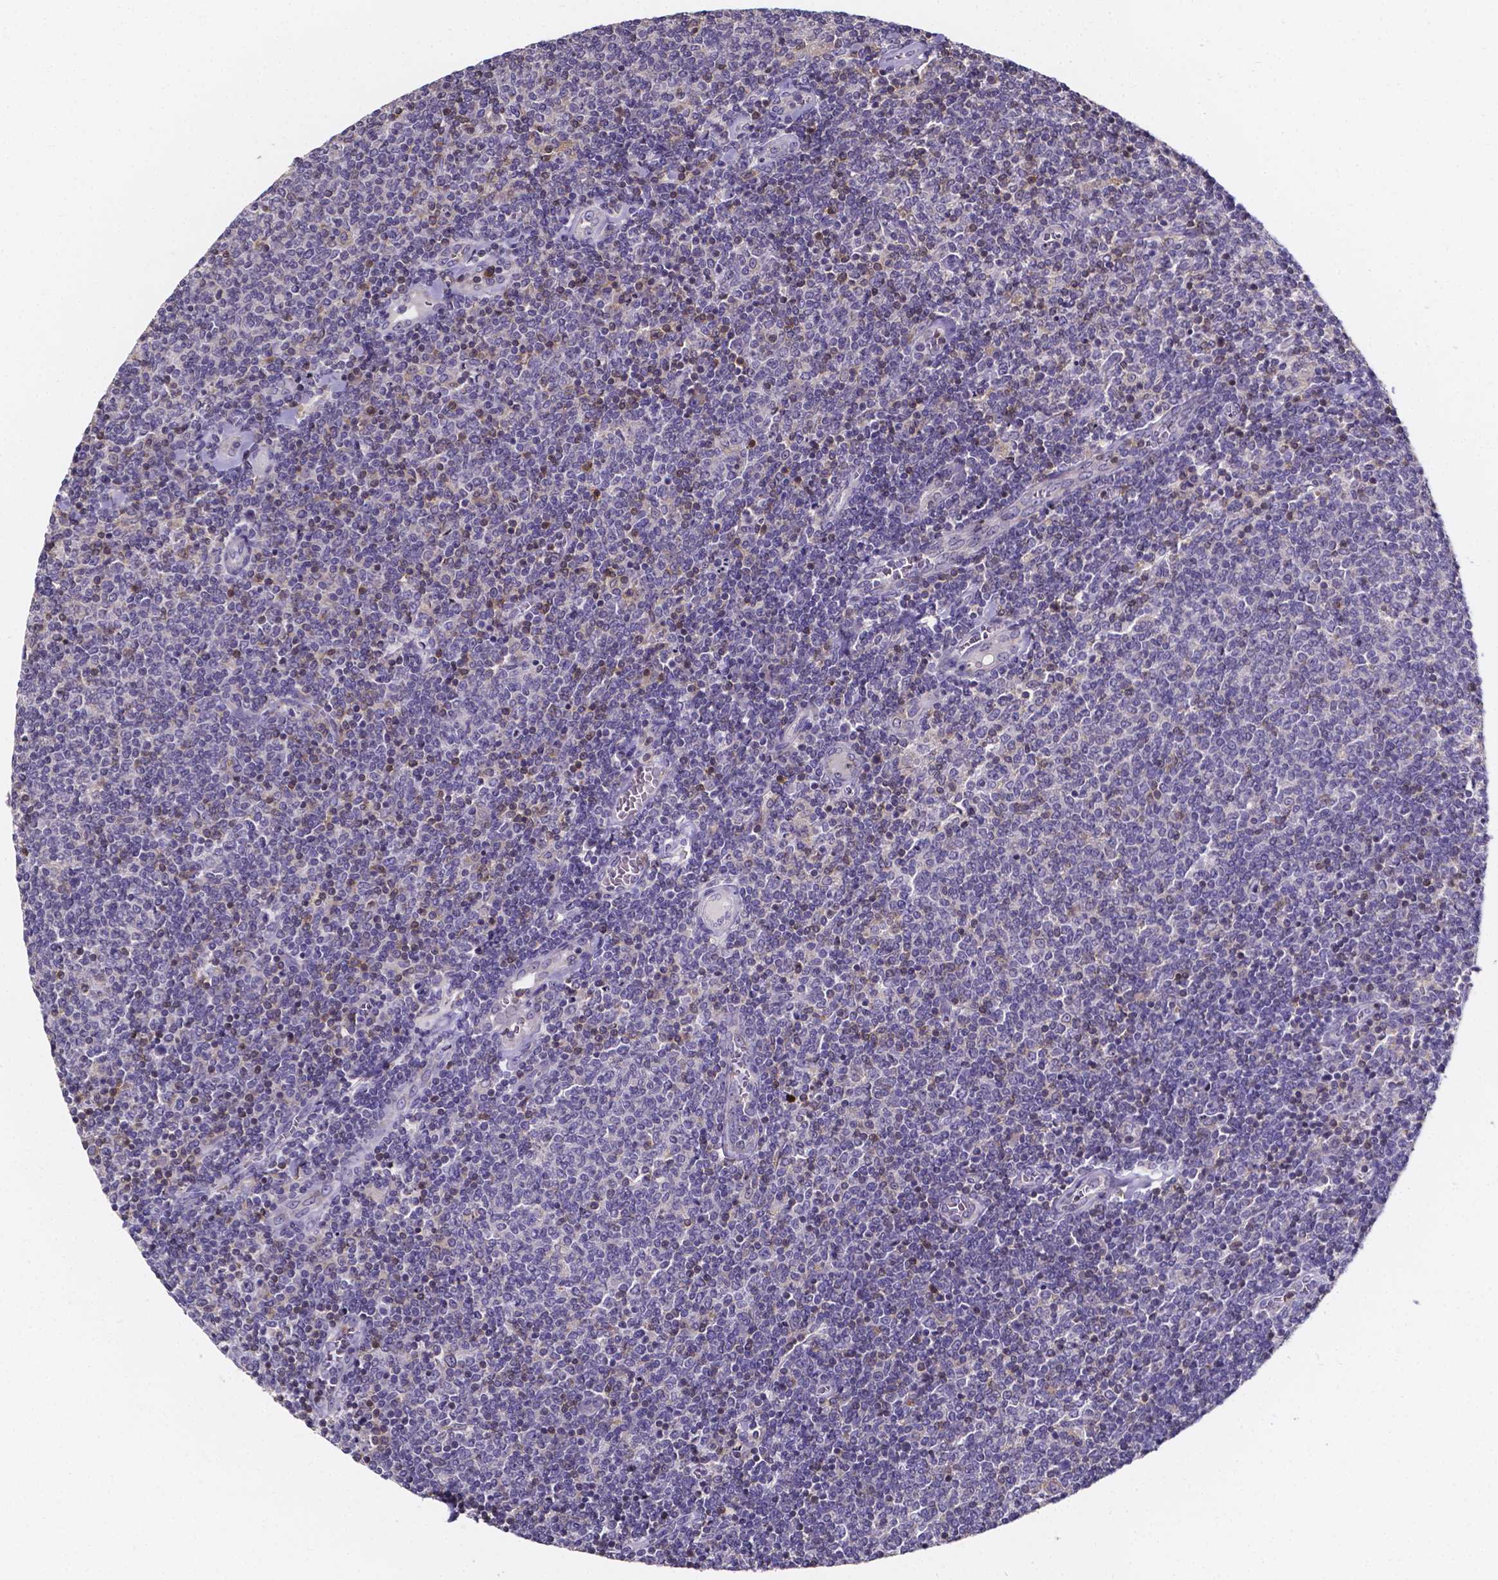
{"staining": {"intensity": "negative", "quantity": "none", "location": "none"}, "tissue": "lymphoma", "cell_type": "Tumor cells", "image_type": "cancer", "snomed": [{"axis": "morphology", "description": "Malignant lymphoma, non-Hodgkin's type, Low grade"}, {"axis": "topography", "description": "Lymph node"}], "caption": "Photomicrograph shows no protein expression in tumor cells of lymphoma tissue.", "gene": "THEMIS", "patient": {"sex": "male", "age": 52}}